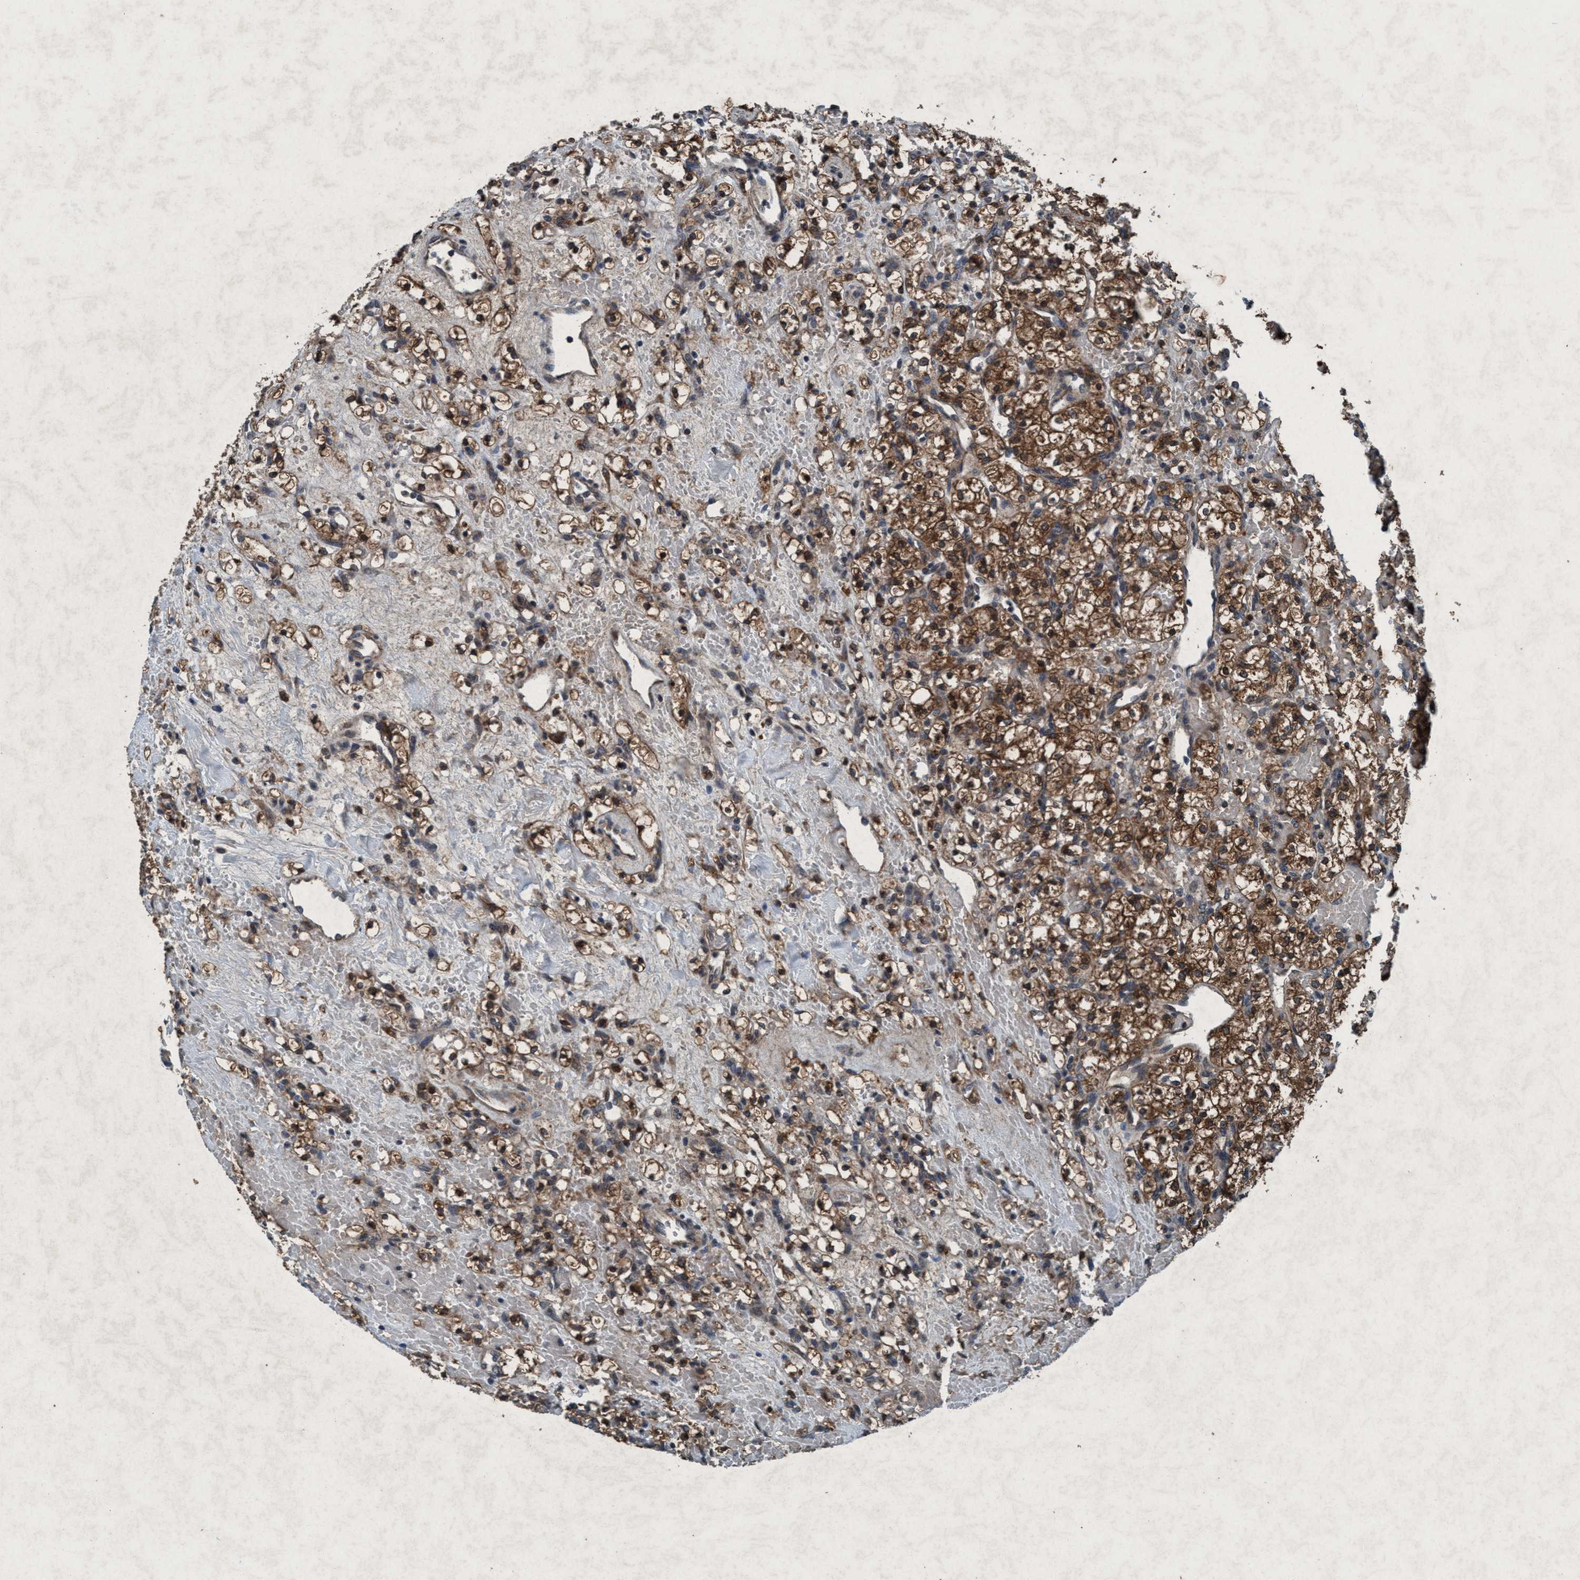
{"staining": {"intensity": "moderate", "quantity": ">75%", "location": "cytoplasmic/membranous"}, "tissue": "renal cancer", "cell_type": "Tumor cells", "image_type": "cancer", "snomed": [{"axis": "morphology", "description": "Adenocarcinoma, NOS"}, {"axis": "topography", "description": "Kidney"}], "caption": "A brown stain labels moderate cytoplasmic/membranous staining of a protein in adenocarcinoma (renal) tumor cells. The staining is performed using DAB brown chromogen to label protein expression. The nuclei are counter-stained blue using hematoxylin.", "gene": "AKT1S1", "patient": {"sex": "female", "age": 60}}